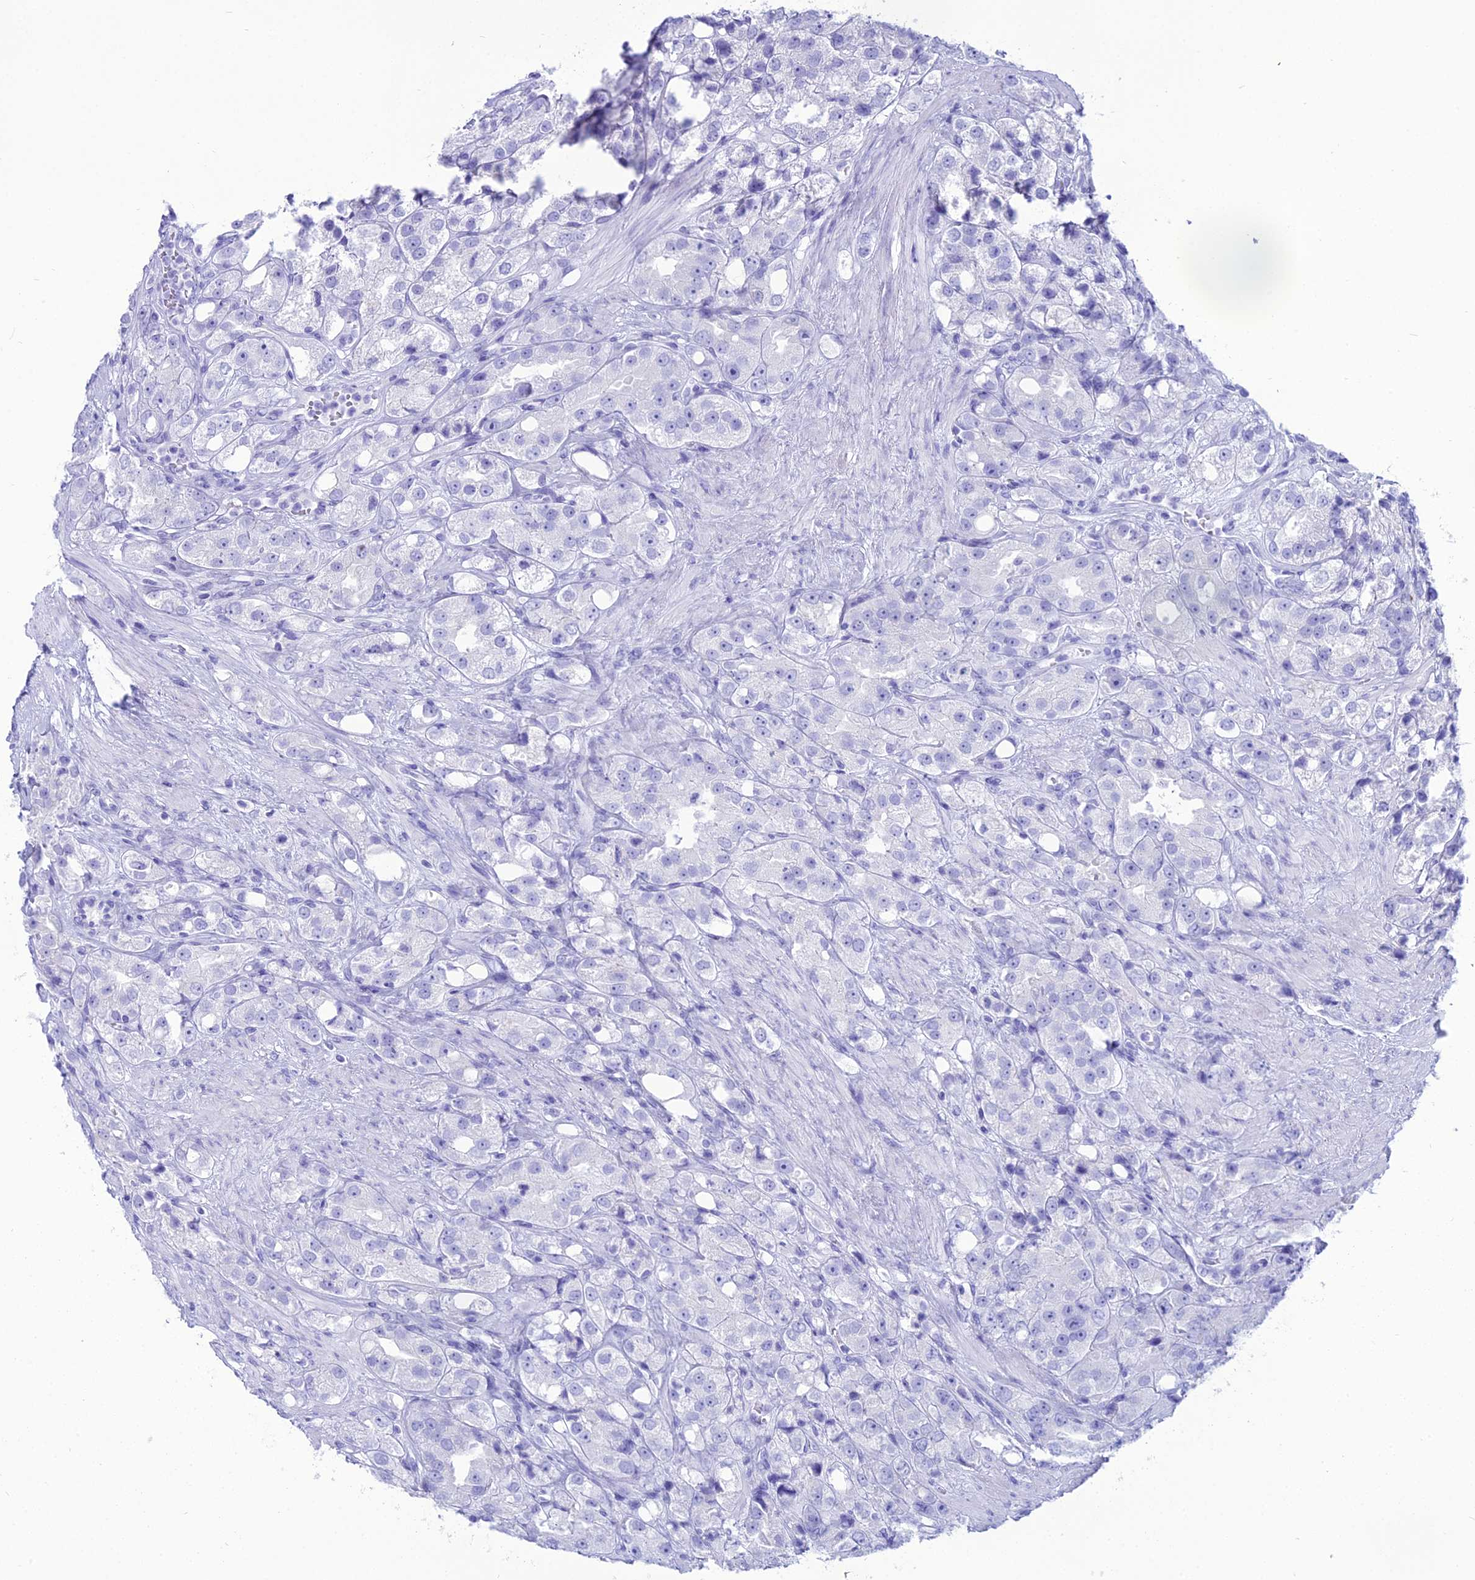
{"staining": {"intensity": "negative", "quantity": "none", "location": "none"}, "tissue": "prostate cancer", "cell_type": "Tumor cells", "image_type": "cancer", "snomed": [{"axis": "morphology", "description": "Adenocarcinoma, NOS"}, {"axis": "topography", "description": "Prostate"}], "caption": "Histopathology image shows no significant protein positivity in tumor cells of prostate adenocarcinoma. (DAB IHC with hematoxylin counter stain).", "gene": "PNMA5", "patient": {"sex": "male", "age": 79}}